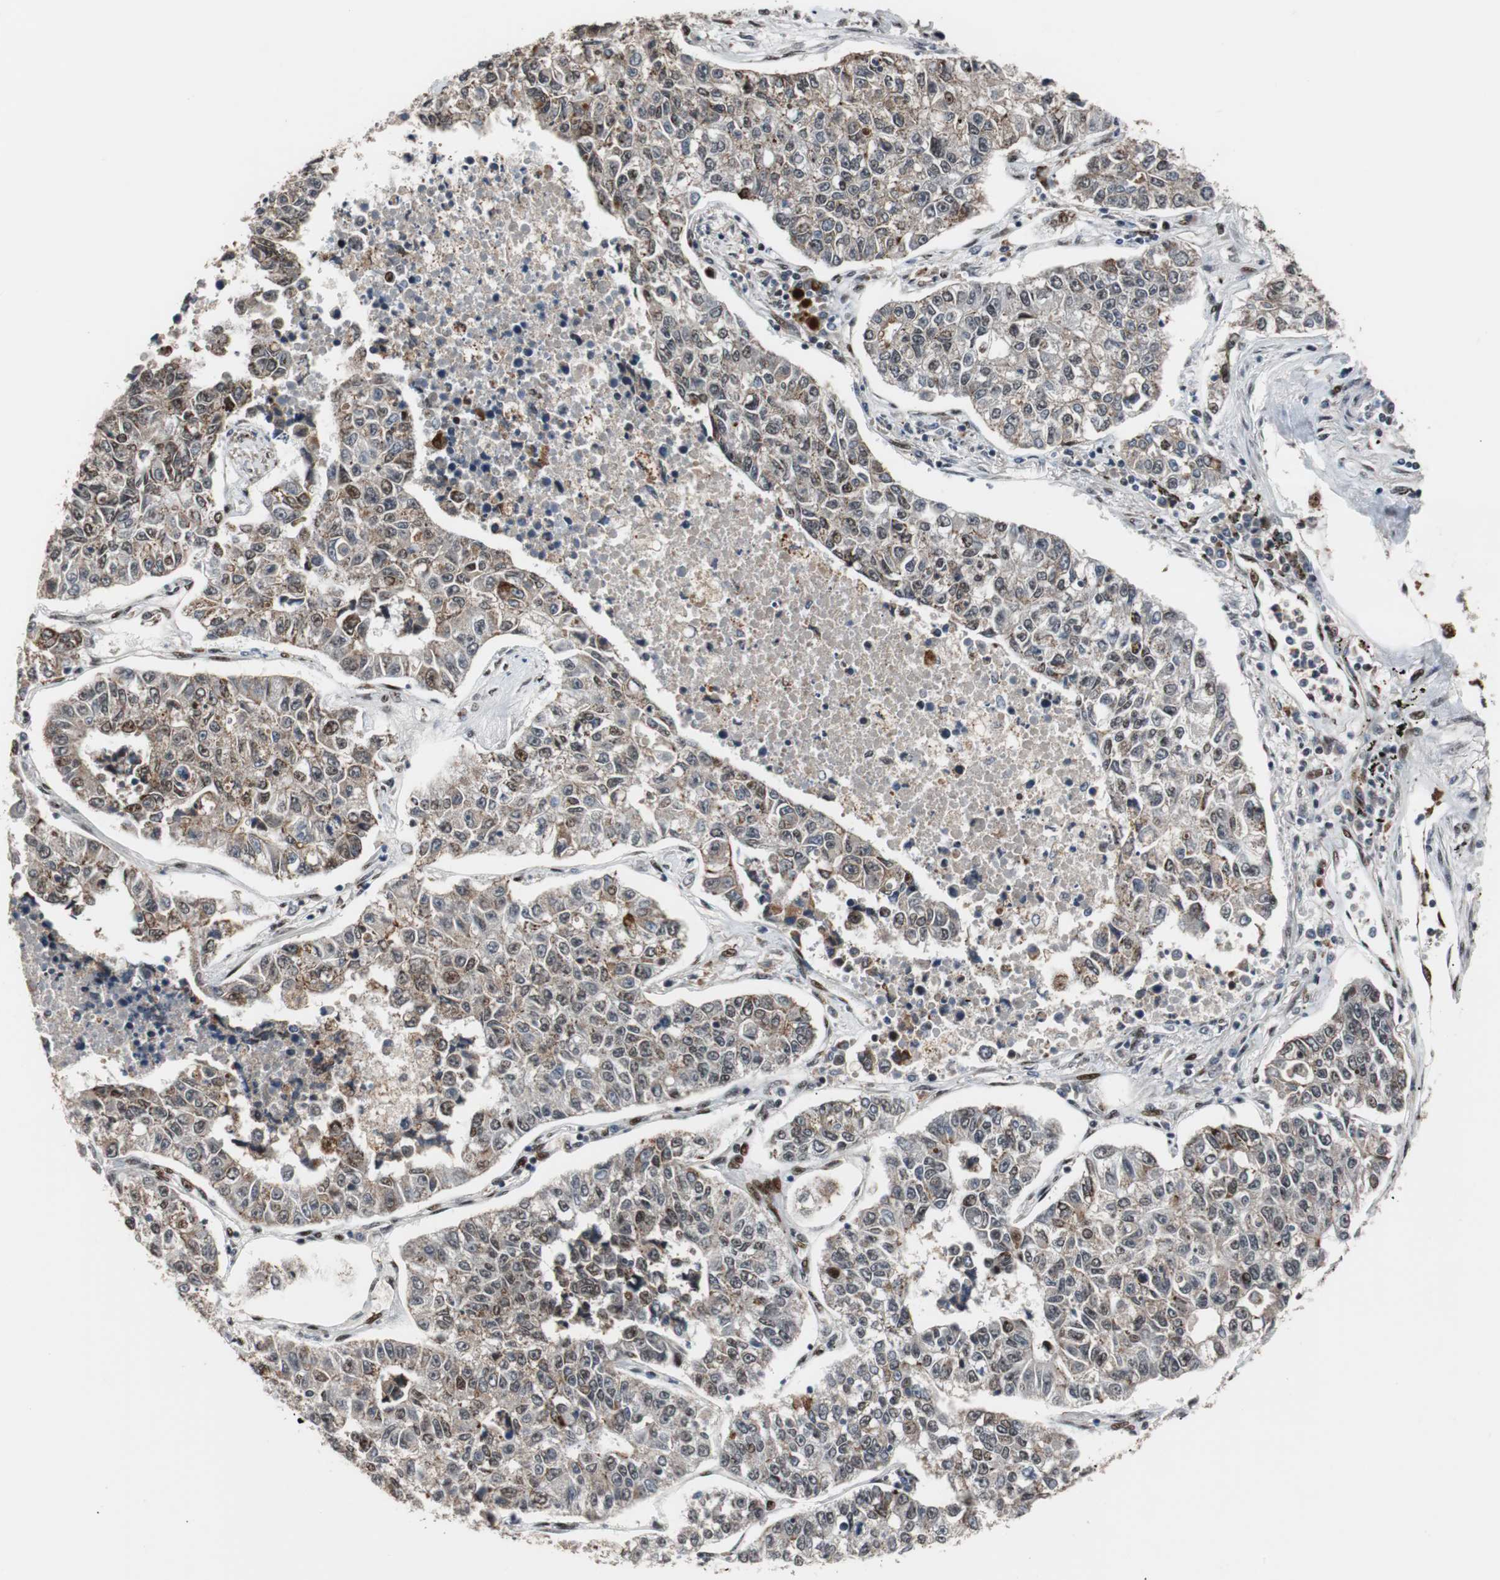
{"staining": {"intensity": "moderate", "quantity": "25%-75%", "location": "nuclear"}, "tissue": "lung cancer", "cell_type": "Tumor cells", "image_type": "cancer", "snomed": [{"axis": "morphology", "description": "Adenocarcinoma, NOS"}, {"axis": "topography", "description": "Lung"}], "caption": "Immunohistochemical staining of human lung cancer (adenocarcinoma) reveals medium levels of moderate nuclear expression in about 25%-75% of tumor cells.", "gene": "NBL1", "patient": {"sex": "male", "age": 49}}